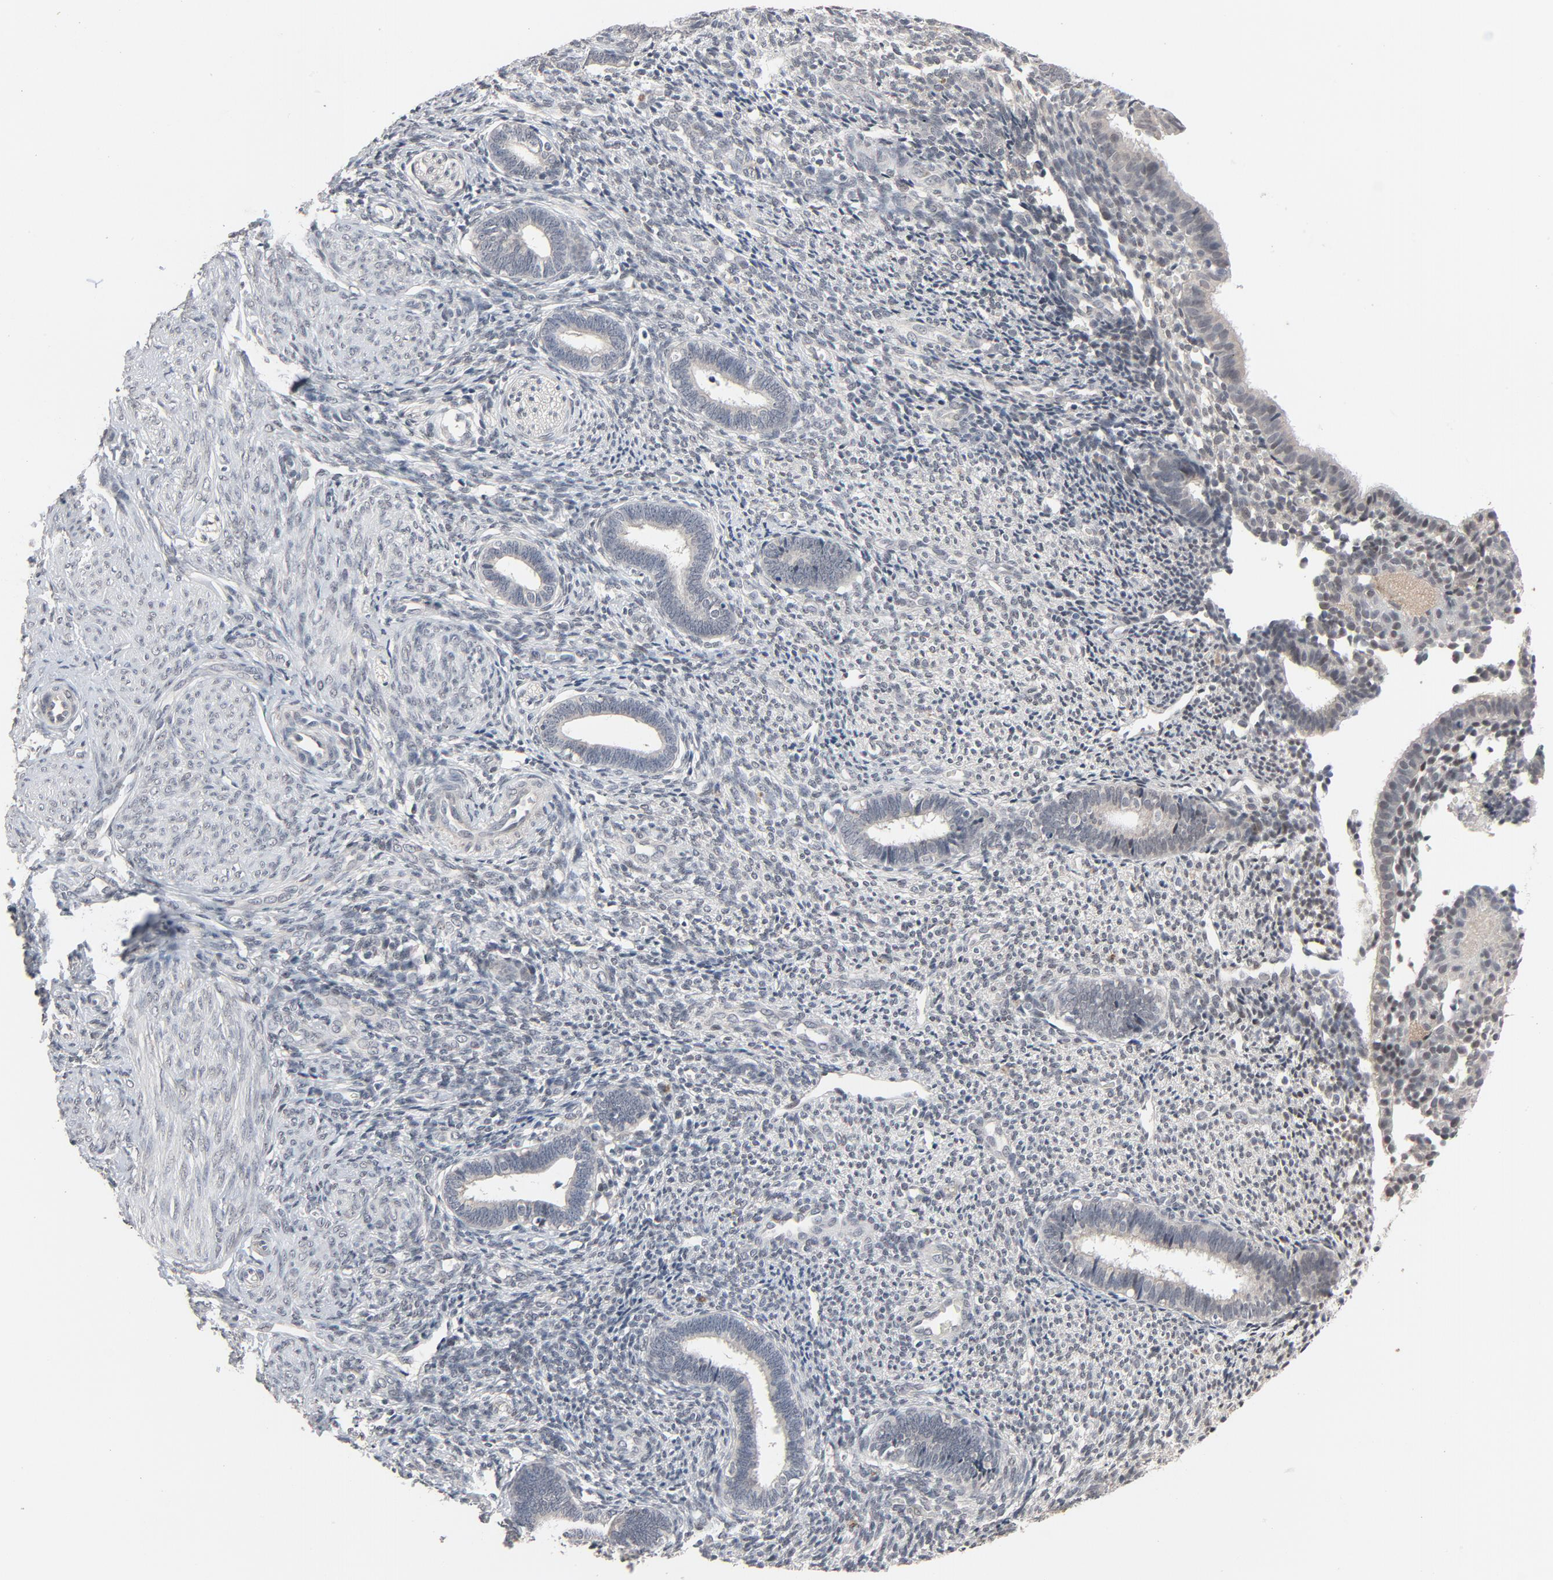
{"staining": {"intensity": "weak", "quantity": ">75%", "location": "cytoplasmic/membranous"}, "tissue": "endometrium", "cell_type": "Cells in endometrial stroma", "image_type": "normal", "snomed": [{"axis": "morphology", "description": "Normal tissue, NOS"}, {"axis": "topography", "description": "Endometrium"}], "caption": "Immunohistochemistry micrograph of unremarkable endometrium stained for a protein (brown), which demonstrates low levels of weak cytoplasmic/membranous staining in about >75% of cells in endometrial stroma.", "gene": "MT3", "patient": {"sex": "female", "age": 27}}